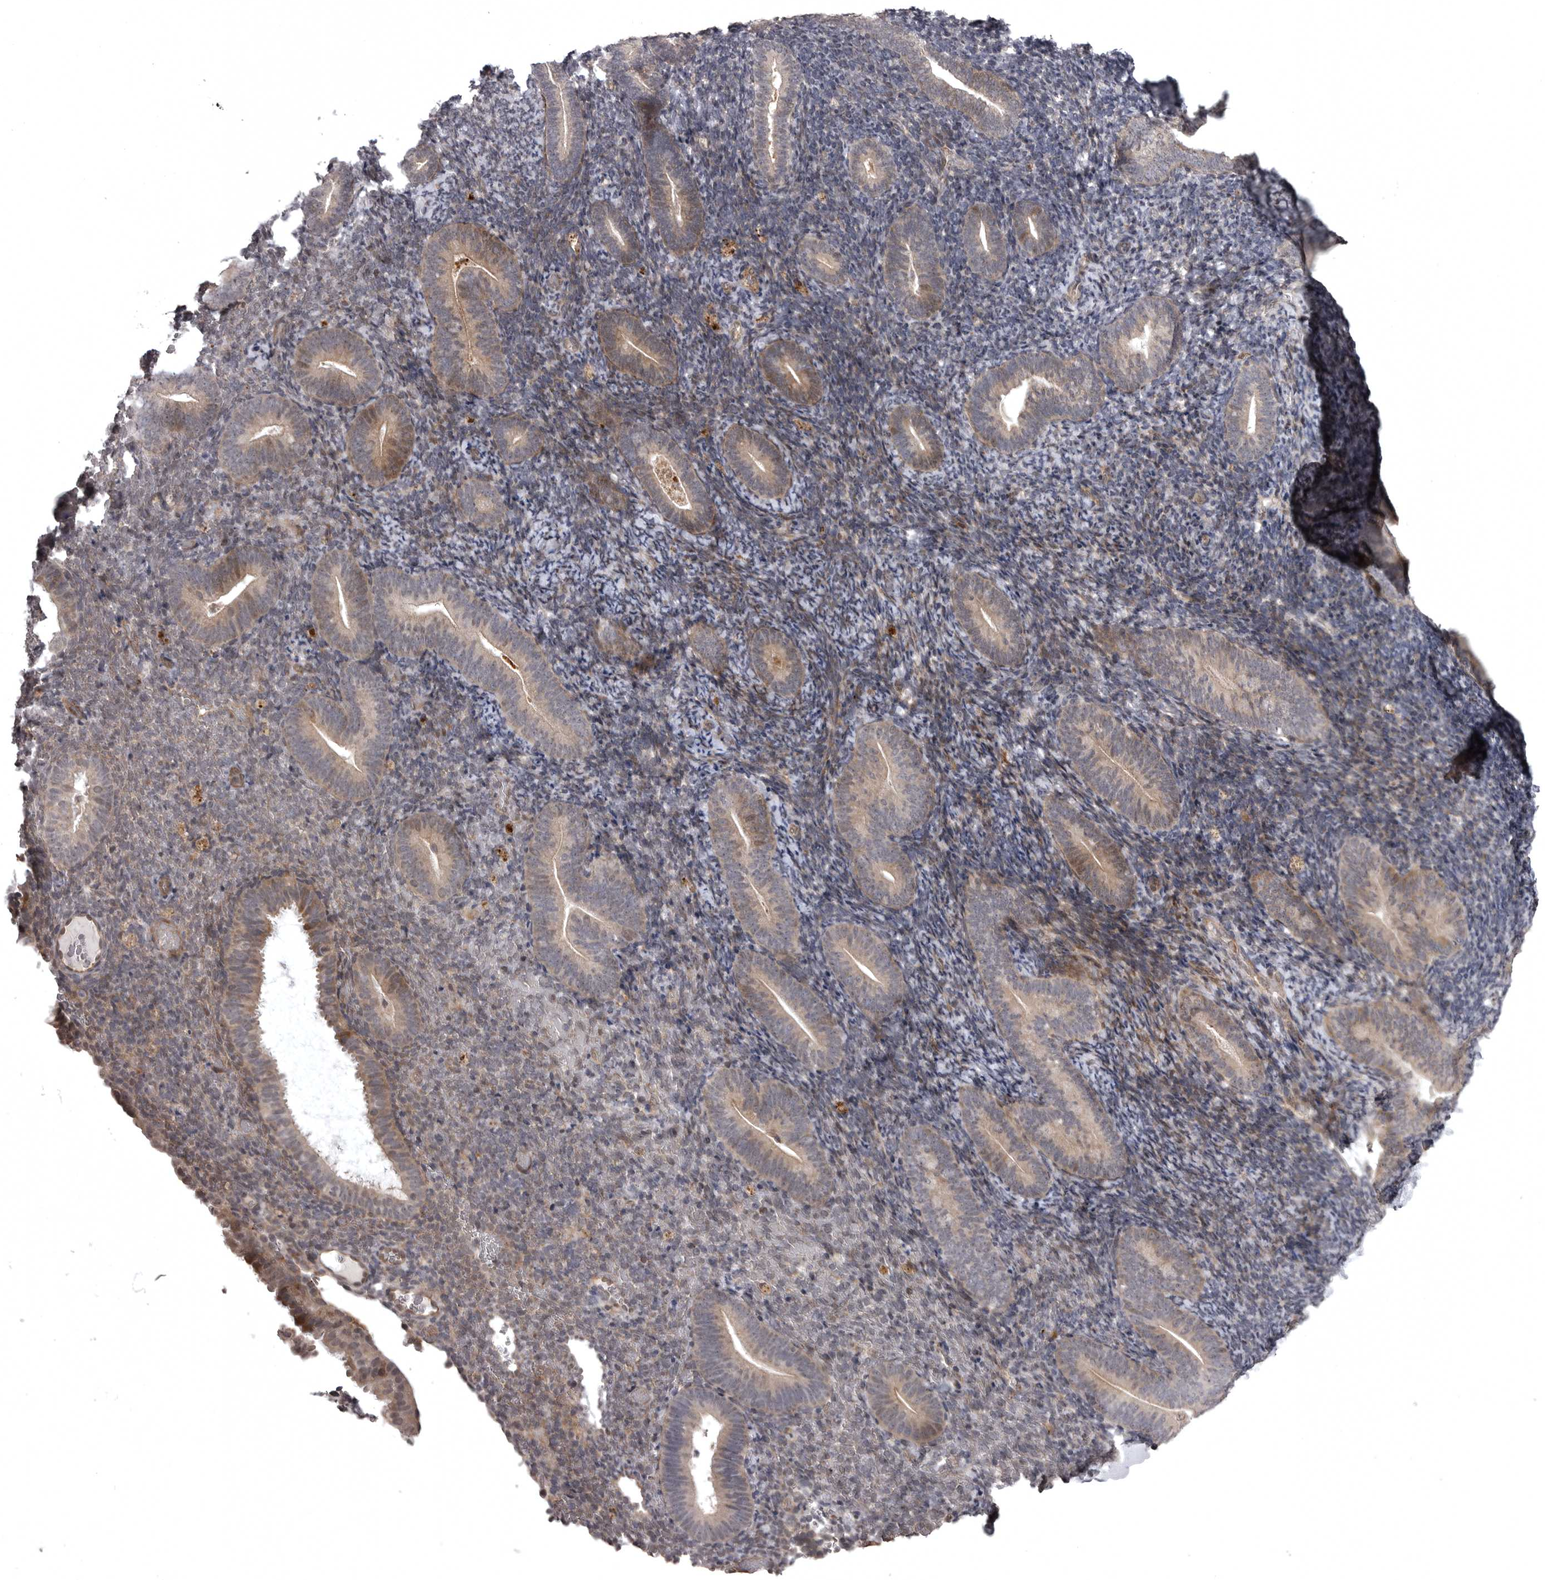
{"staining": {"intensity": "weak", "quantity": "25%-75%", "location": "cytoplasmic/membranous,nuclear"}, "tissue": "endometrium", "cell_type": "Cells in endometrial stroma", "image_type": "normal", "snomed": [{"axis": "morphology", "description": "Normal tissue, NOS"}, {"axis": "topography", "description": "Endometrium"}], "caption": "An immunohistochemistry image of benign tissue is shown. Protein staining in brown highlights weak cytoplasmic/membranous,nuclear positivity in endometrium within cells in endometrial stroma. Using DAB (brown) and hematoxylin (blue) stains, captured at high magnification using brightfield microscopy.", "gene": "SNX16", "patient": {"sex": "female", "age": 51}}